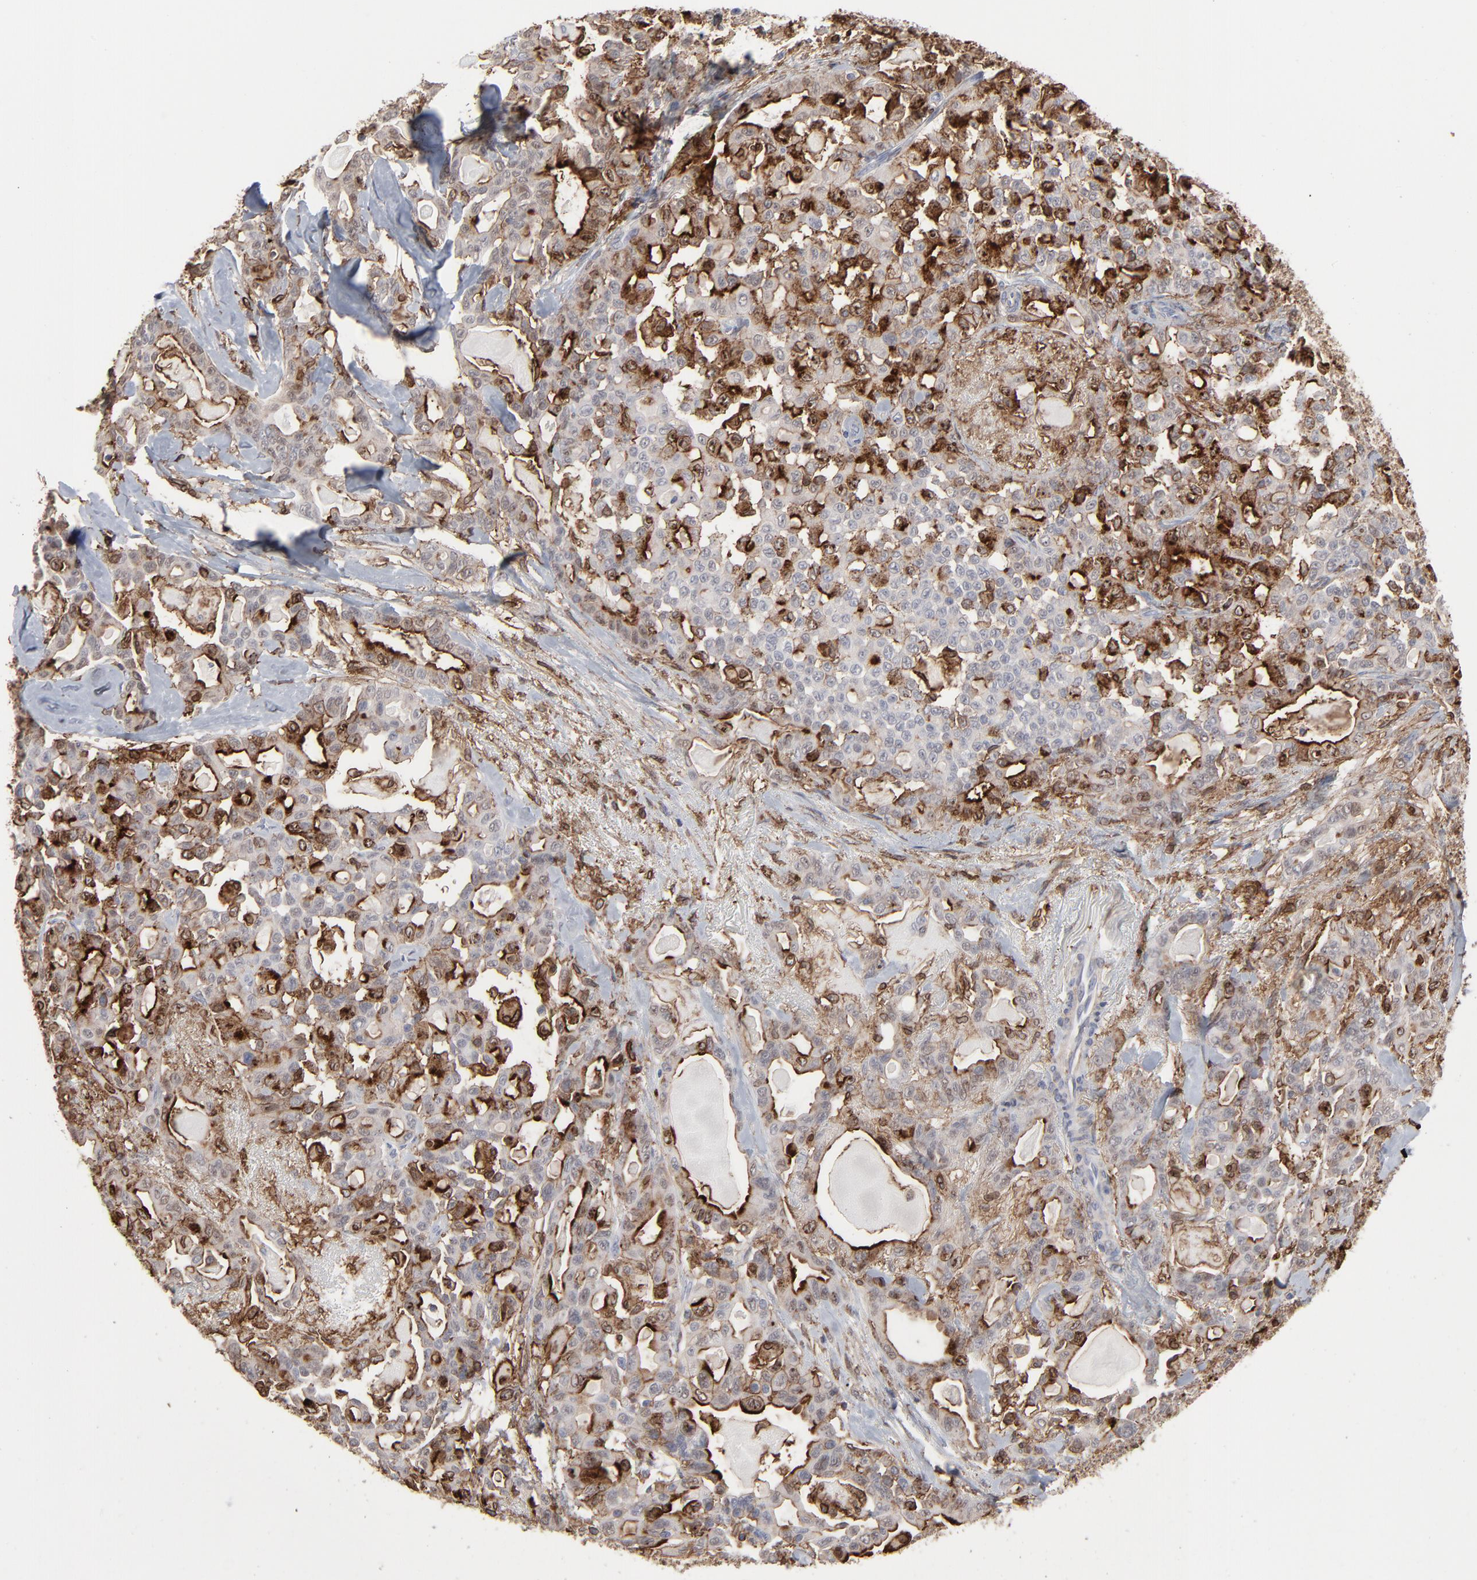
{"staining": {"intensity": "moderate", "quantity": "25%-75%", "location": "cytoplasmic/membranous"}, "tissue": "pancreatic cancer", "cell_type": "Tumor cells", "image_type": "cancer", "snomed": [{"axis": "morphology", "description": "Adenocarcinoma, NOS"}, {"axis": "topography", "description": "Pancreas"}], "caption": "Moderate cytoplasmic/membranous positivity is appreciated in approximately 25%-75% of tumor cells in pancreatic cancer.", "gene": "ANXA5", "patient": {"sex": "male", "age": 63}}